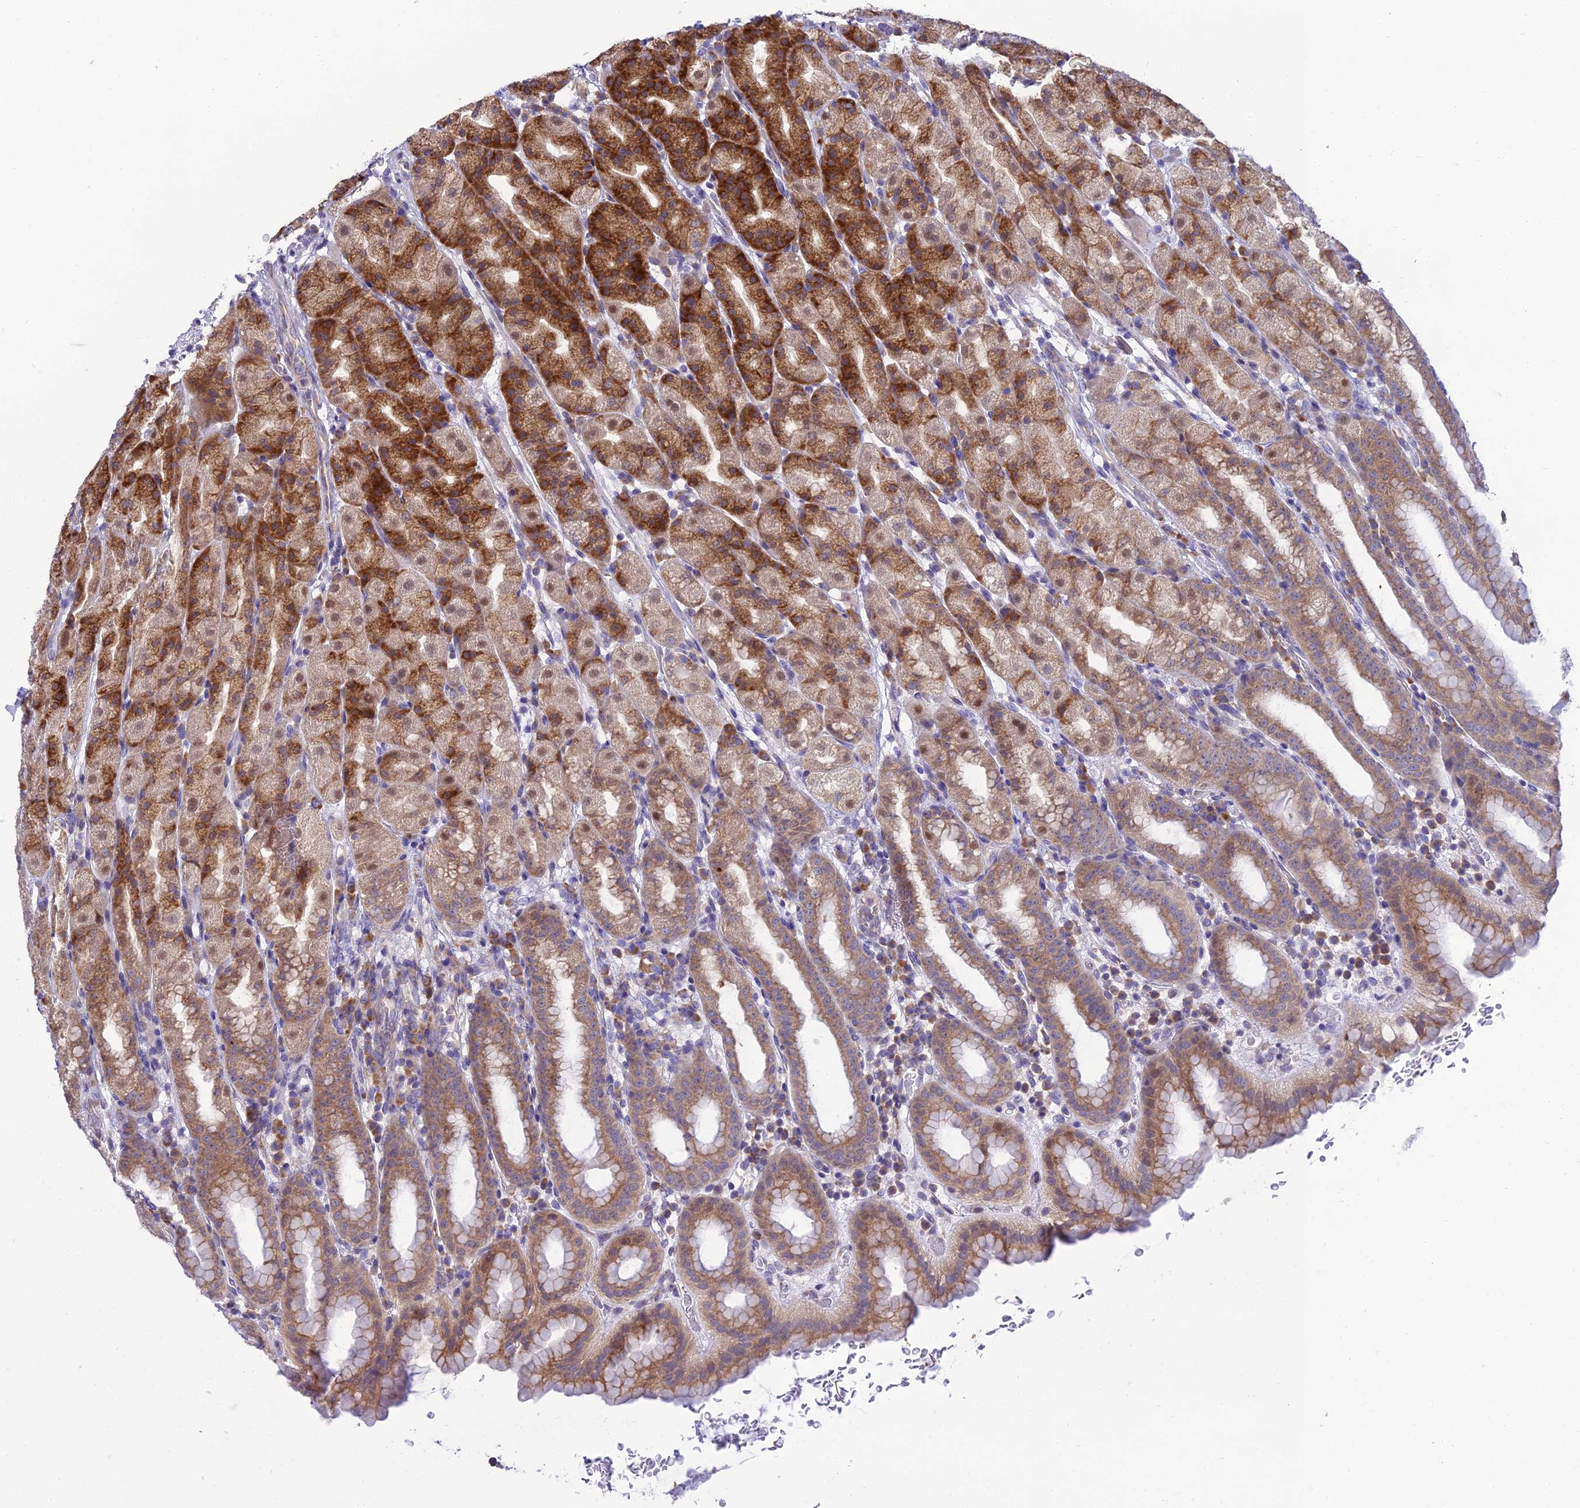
{"staining": {"intensity": "moderate", "quantity": ">75%", "location": "cytoplasmic/membranous"}, "tissue": "stomach", "cell_type": "Glandular cells", "image_type": "normal", "snomed": [{"axis": "morphology", "description": "Normal tissue, NOS"}, {"axis": "topography", "description": "Stomach, upper"}], "caption": "Protein staining of unremarkable stomach shows moderate cytoplasmic/membranous positivity in about >75% of glandular cells. (DAB (3,3'-diaminobenzidine) = brown stain, brightfield microscopy at high magnification).", "gene": "CLCN7", "patient": {"sex": "male", "age": 68}}